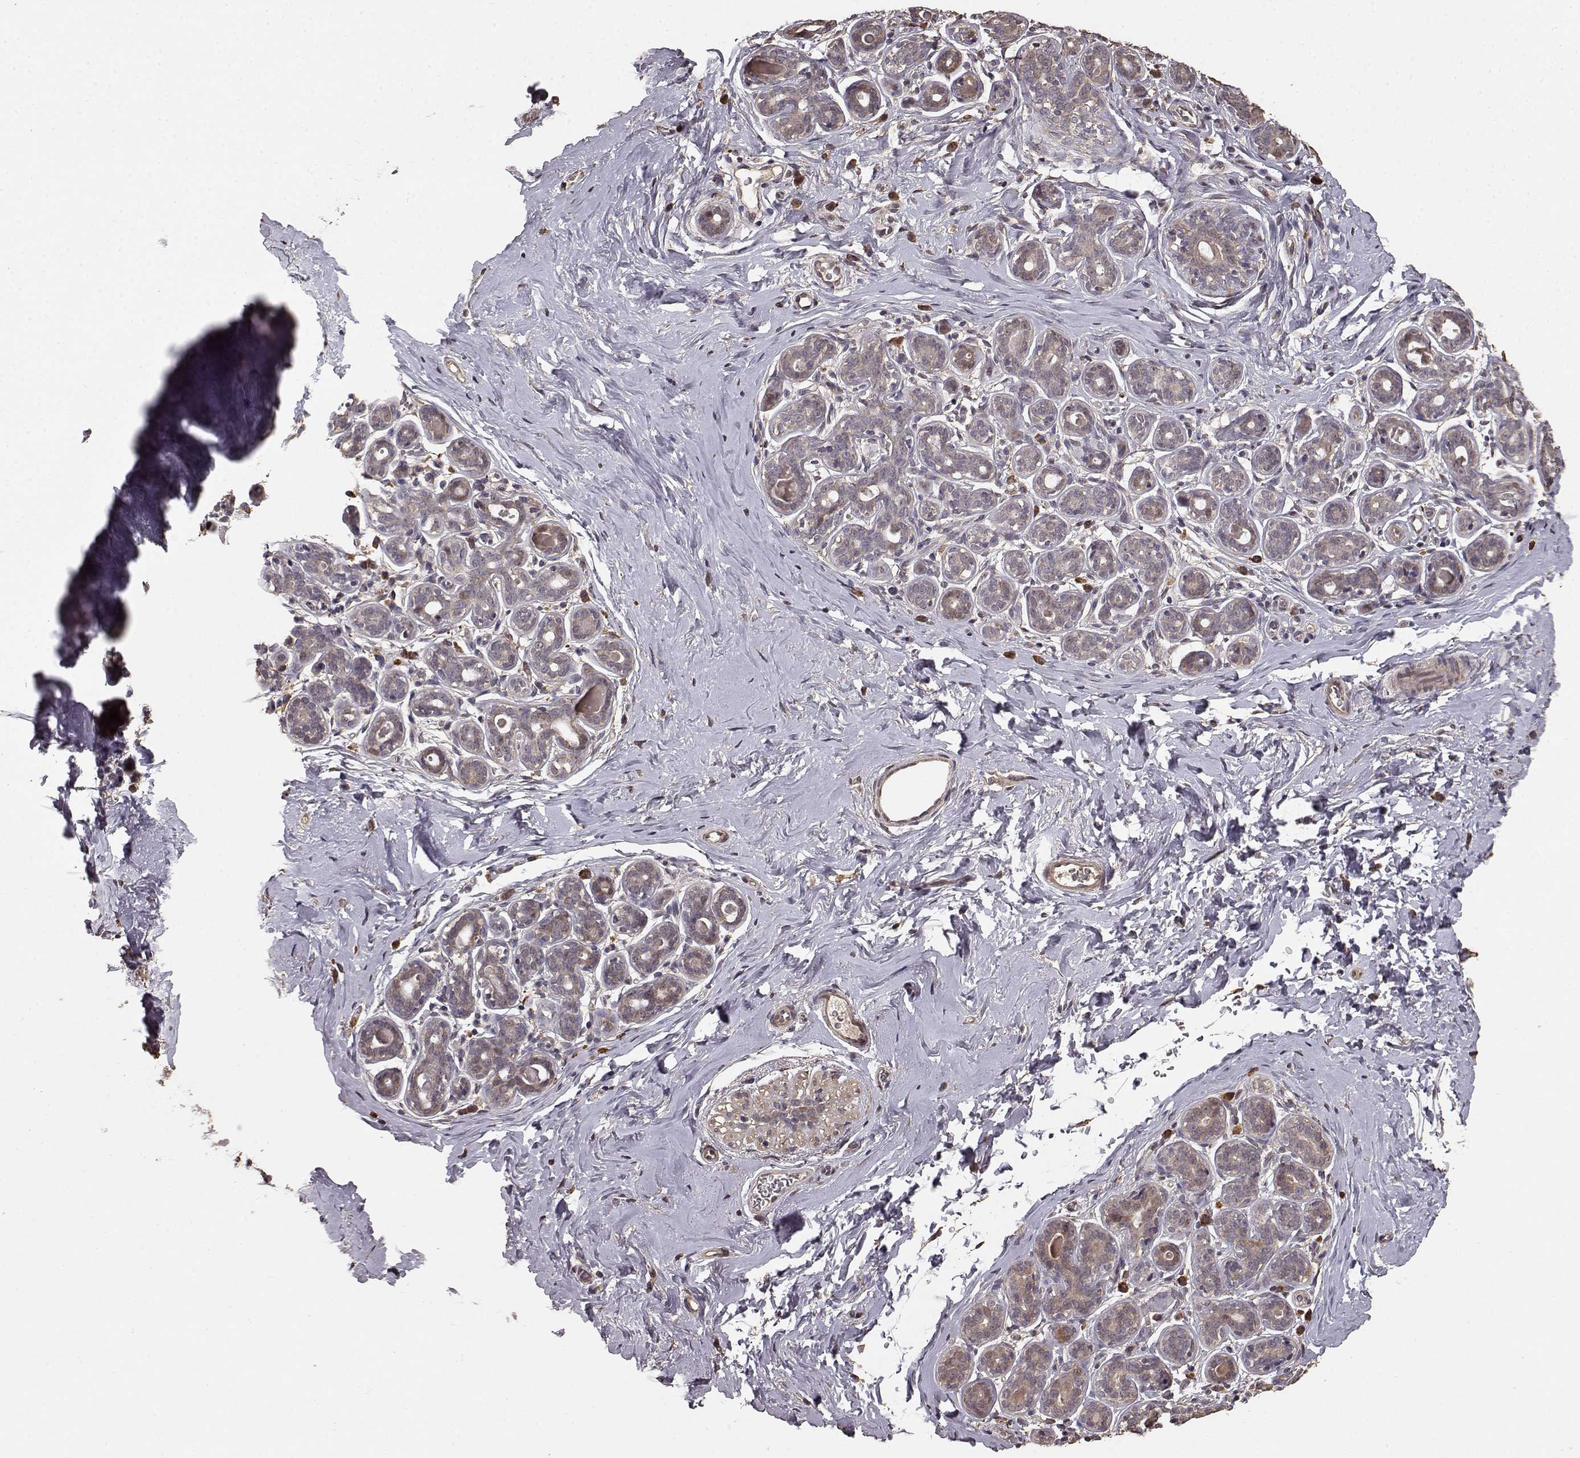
{"staining": {"intensity": "weak", "quantity": "25%-75%", "location": "cytoplasmic/membranous"}, "tissue": "breast", "cell_type": "Adipocytes", "image_type": "normal", "snomed": [{"axis": "morphology", "description": "Normal tissue, NOS"}, {"axis": "topography", "description": "Skin"}, {"axis": "topography", "description": "Breast"}], "caption": "Immunohistochemical staining of benign human breast displays 25%-75% levels of weak cytoplasmic/membranous protein positivity in about 25%-75% of adipocytes.", "gene": "USP15", "patient": {"sex": "female", "age": 43}}